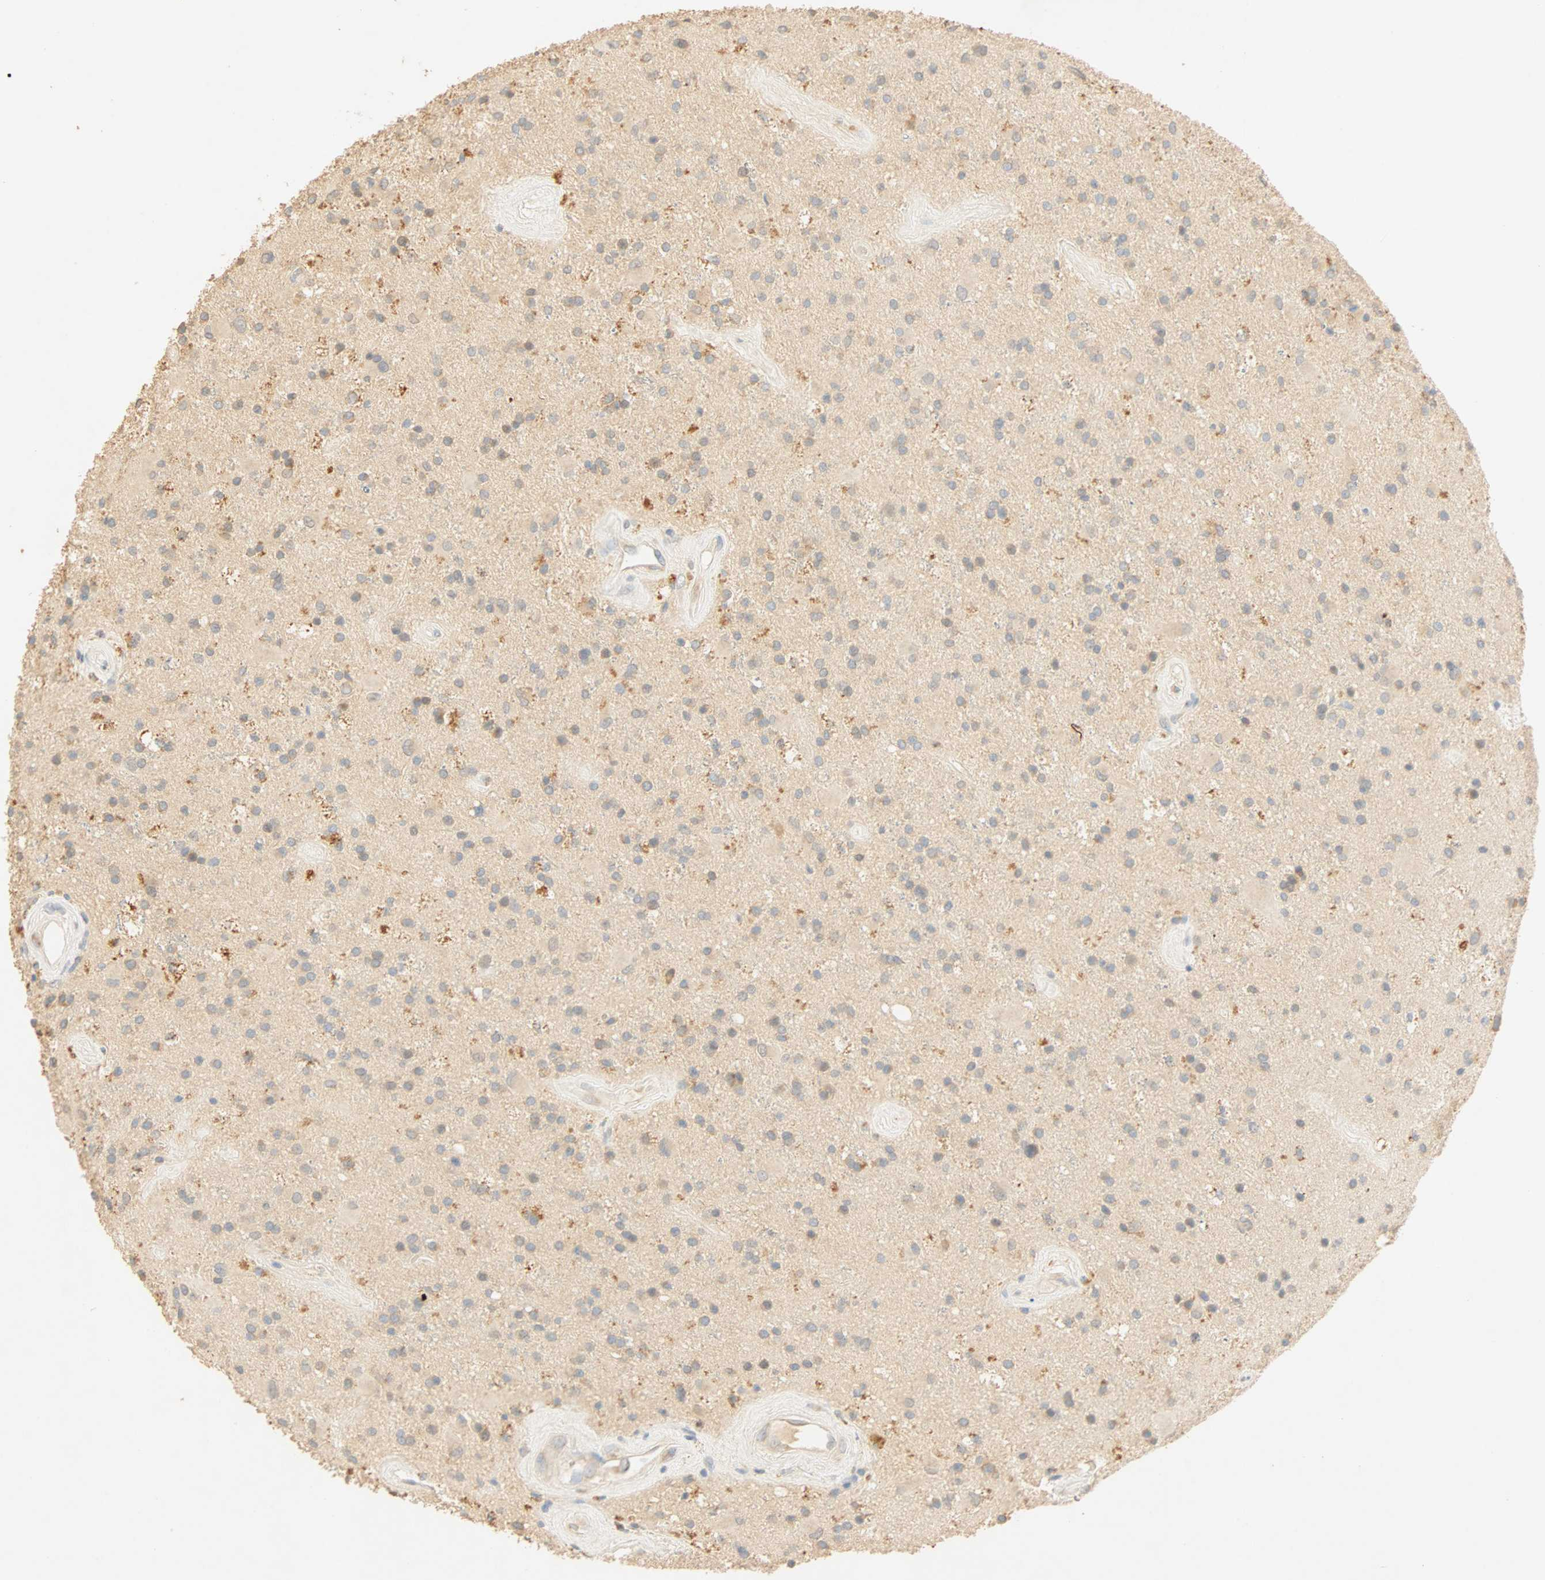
{"staining": {"intensity": "weak", "quantity": "<25%", "location": "cytoplasmic/membranous"}, "tissue": "glioma", "cell_type": "Tumor cells", "image_type": "cancer", "snomed": [{"axis": "morphology", "description": "Glioma, malignant, Low grade"}, {"axis": "topography", "description": "Brain"}], "caption": "An image of low-grade glioma (malignant) stained for a protein reveals no brown staining in tumor cells.", "gene": "SELENBP1", "patient": {"sex": "male", "age": 58}}